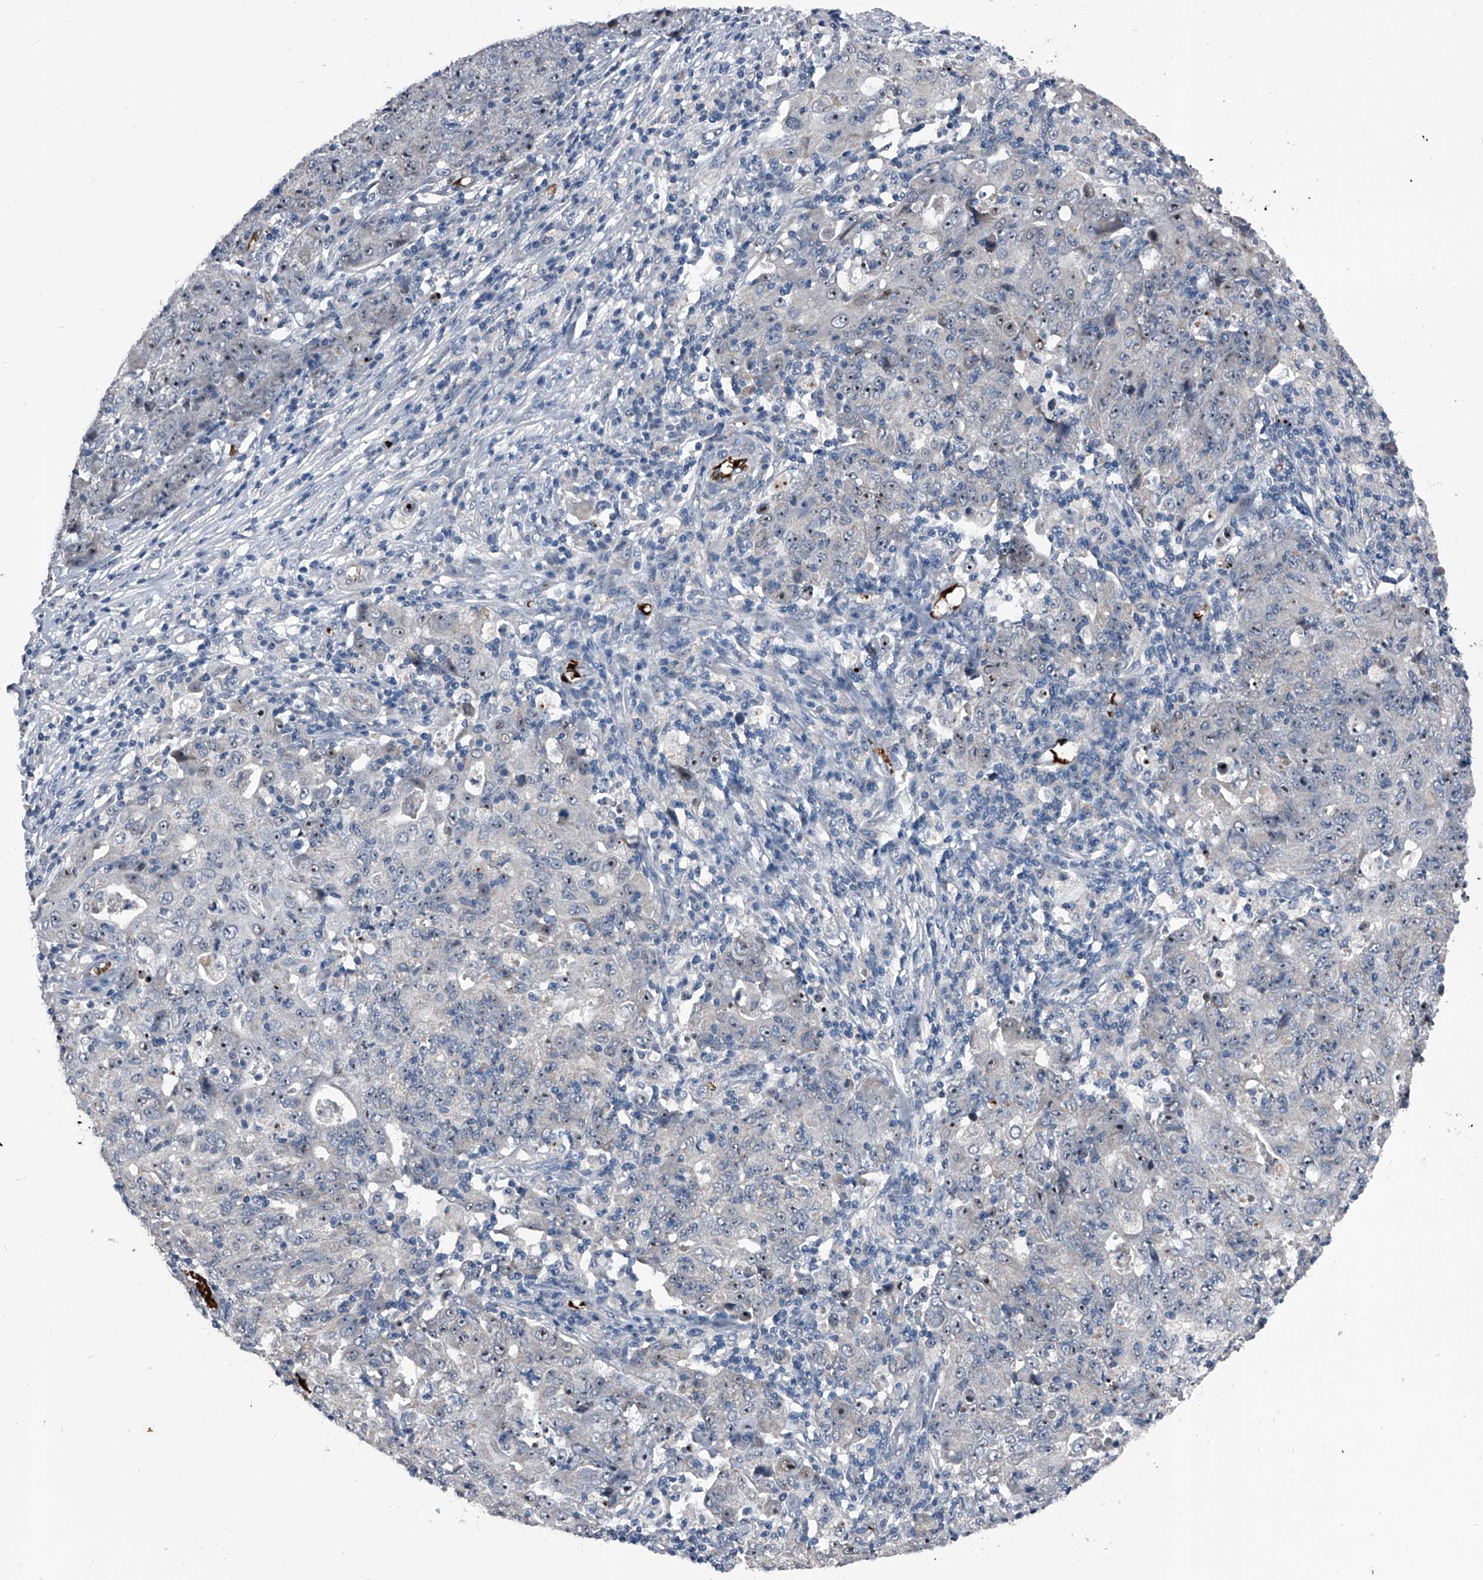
{"staining": {"intensity": "moderate", "quantity": "<25%", "location": "nuclear"}, "tissue": "ovarian cancer", "cell_type": "Tumor cells", "image_type": "cancer", "snomed": [{"axis": "morphology", "description": "Carcinoma, endometroid"}, {"axis": "topography", "description": "Ovary"}], "caption": "Approximately <25% of tumor cells in ovarian cancer (endometroid carcinoma) reveal moderate nuclear protein expression as visualized by brown immunohistochemical staining.", "gene": "CEP85L", "patient": {"sex": "female", "age": 42}}